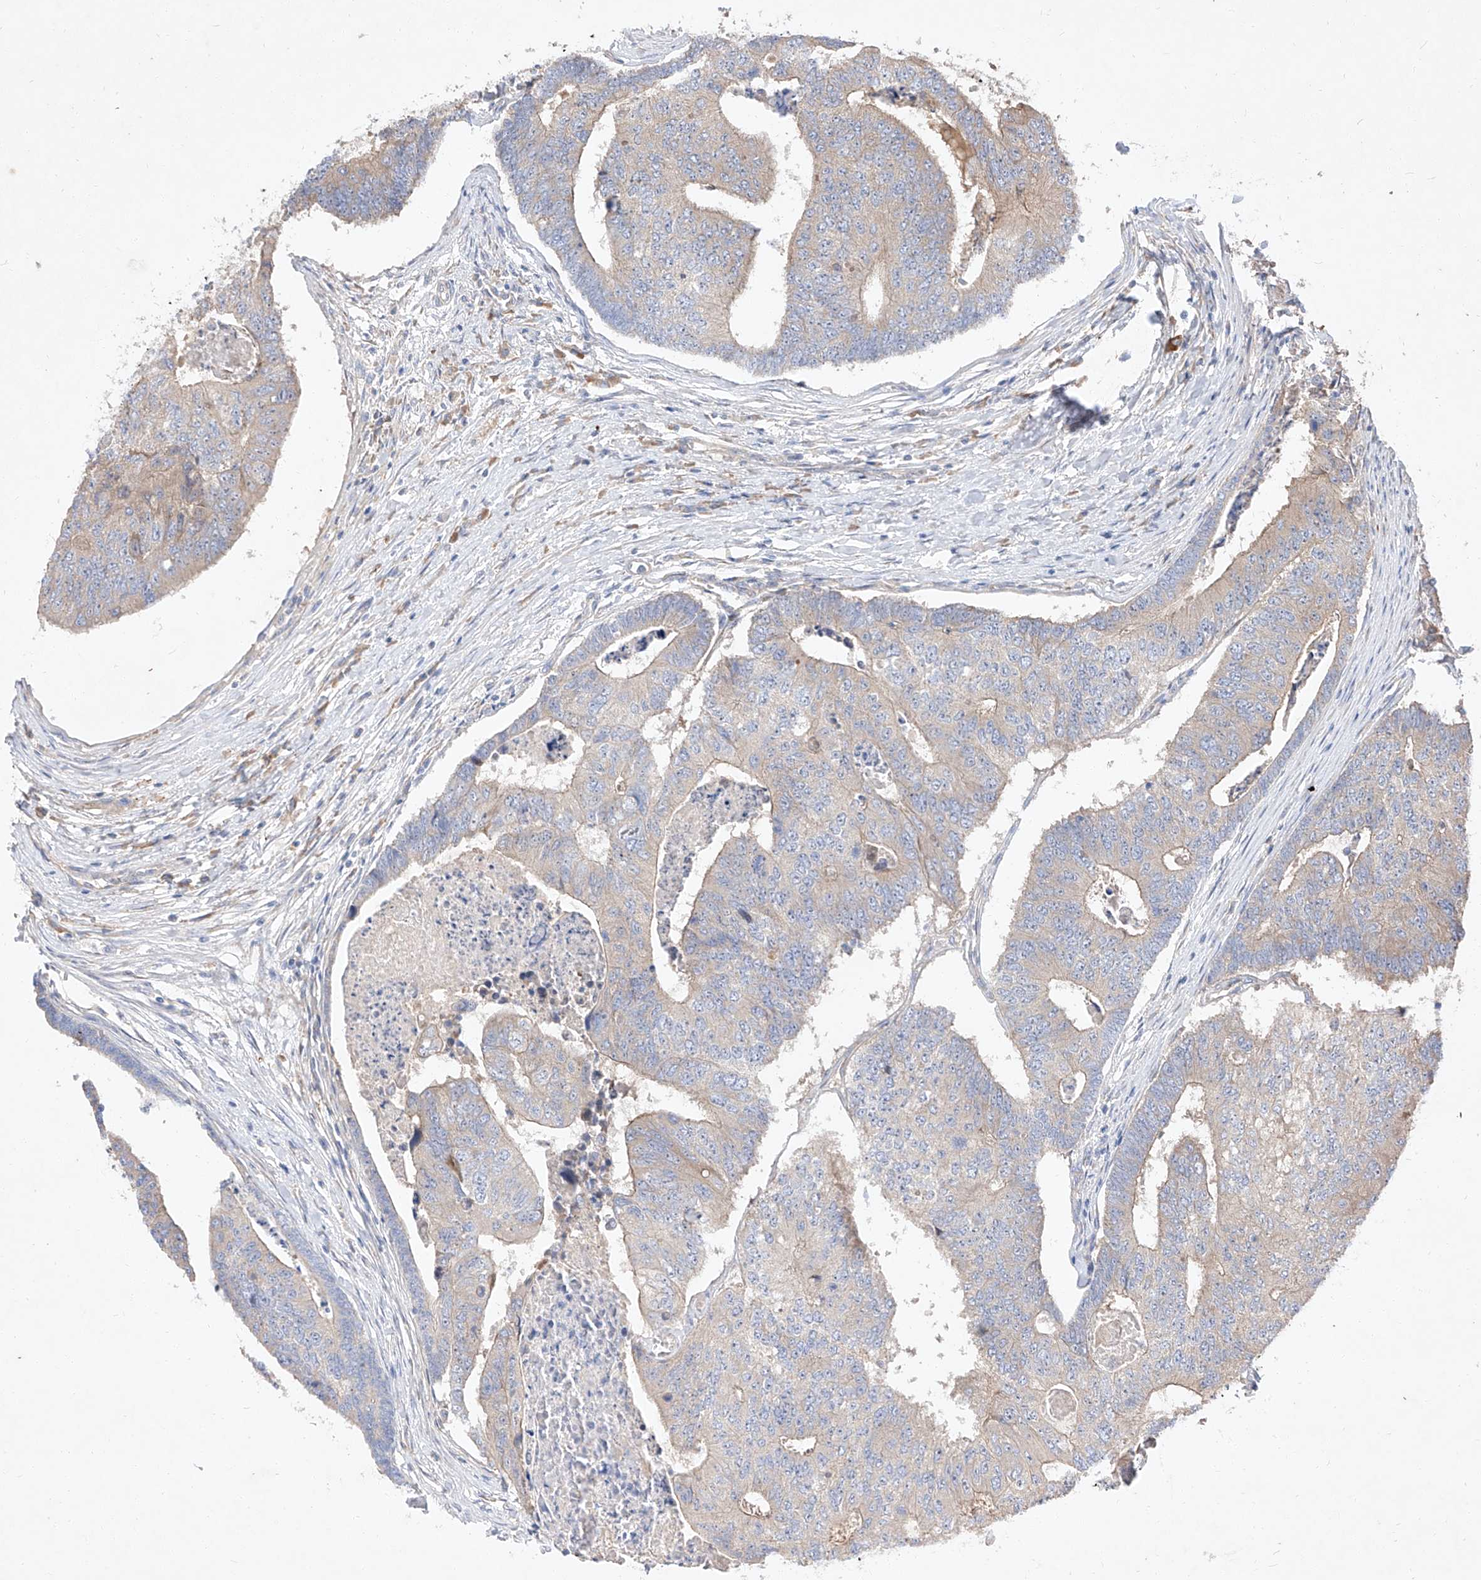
{"staining": {"intensity": "weak", "quantity": "<25%", "location": "cytoplasmic/membranous"}, "tissue": "colorectal cancer", "cell_type": "Tumor cells", "image_type": "cancer", "snomed": [{"axis": "morphology", "description": "Adenocarcinoma, NOS"}, {"axis": "topography", "description": "Colon"}], "caption": "Immunohistochemical staining of human adenocarcinoma (colorectal) shows no significant positivity in tumor cells.", "gene": "DIRAS3", "patient": {"sex": "female", "age": 67}}